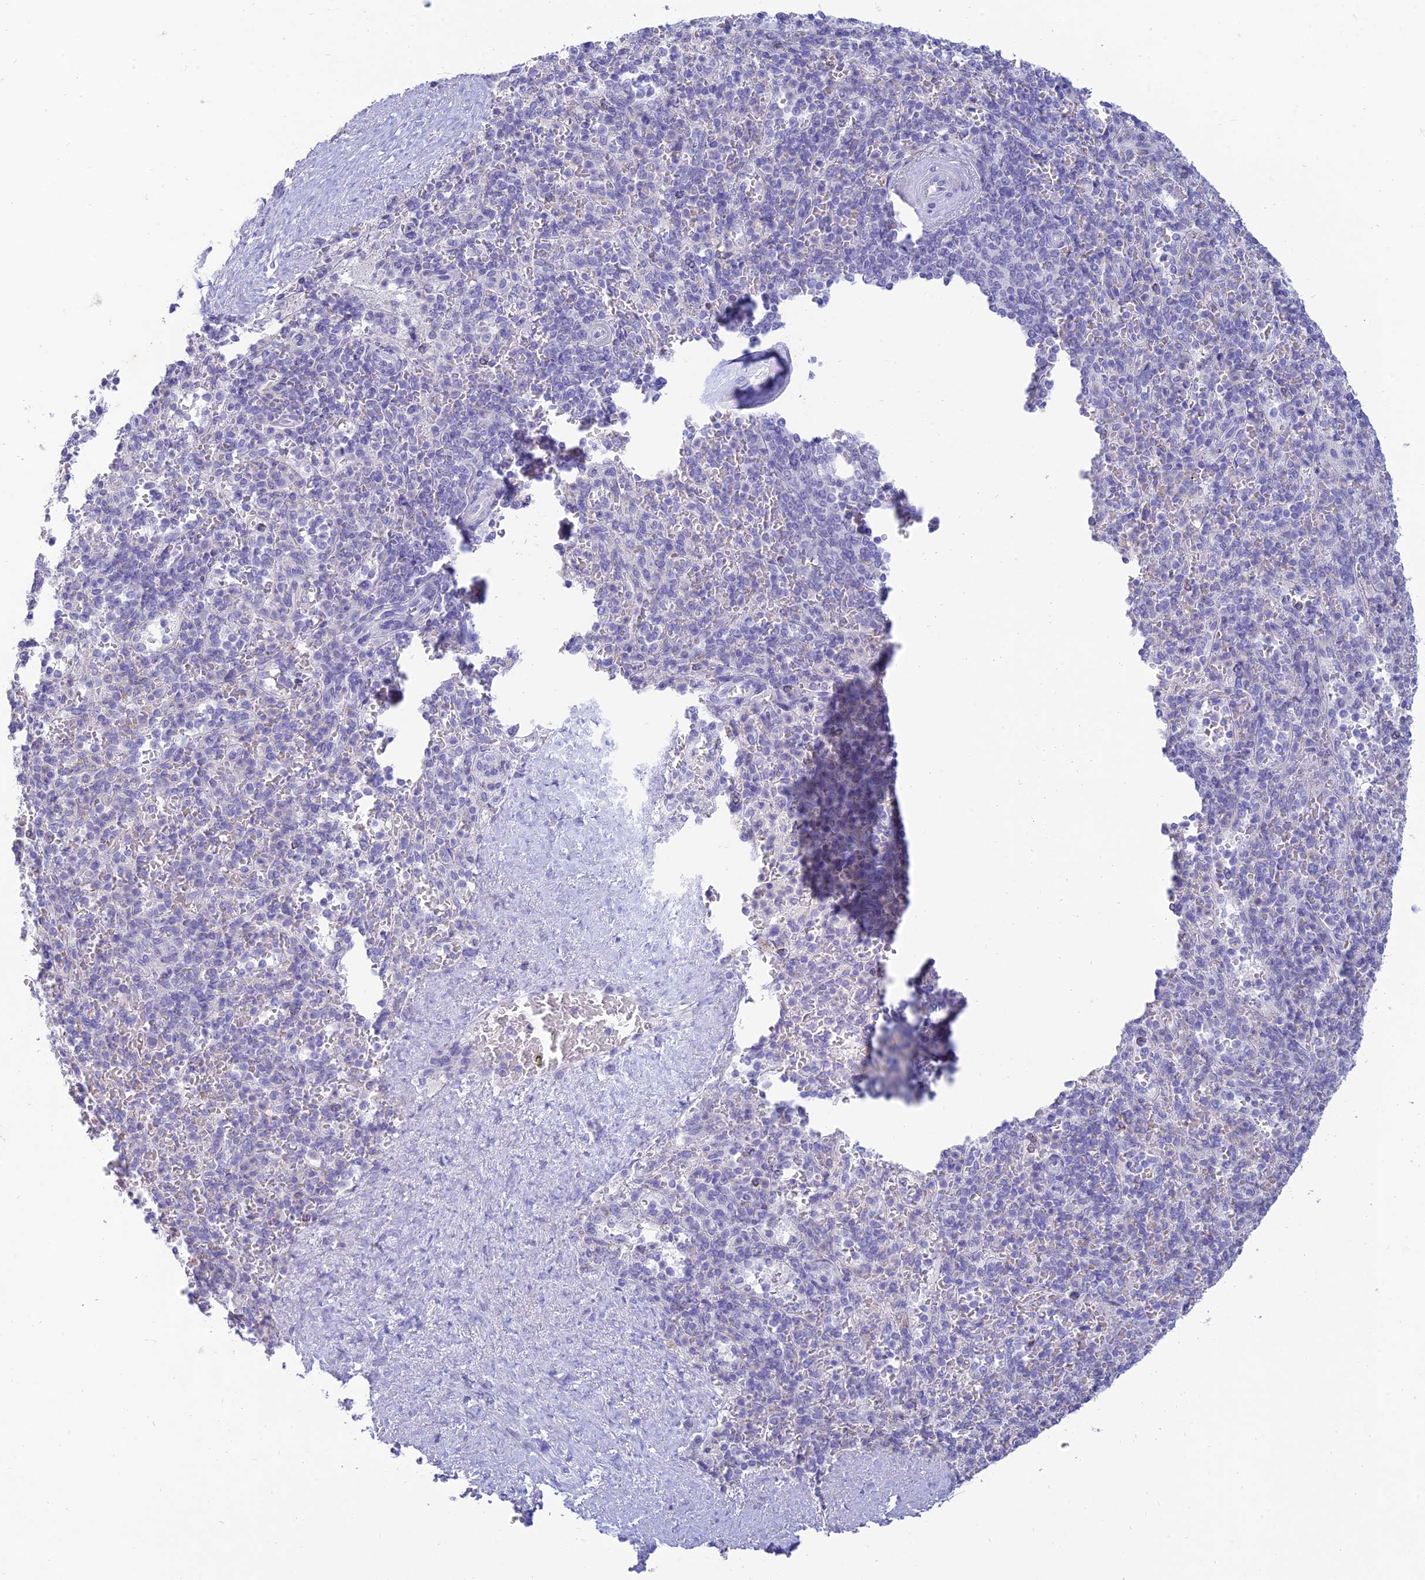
{"staining": {"intensity": "weak", "quantity": "<25%", "location": "cytoplasmic/membranous"}, "tissue": "spleen", "cell_type": "Cells in red pulp", "image_type": "normal", "snomed": [{"axis": "morphology", "description": "Normal tissue, NOS"}, {"axis": "topography", "description": "Spleen"}], "caption": "High power microscopy micrograph of an immunohistochemistry (IHC) histopathology image of normal spleen, revealing no significant positivity in cells in red pulp.", "gene": "MAL2", "patient": {"sex": "male", "age": 82}}